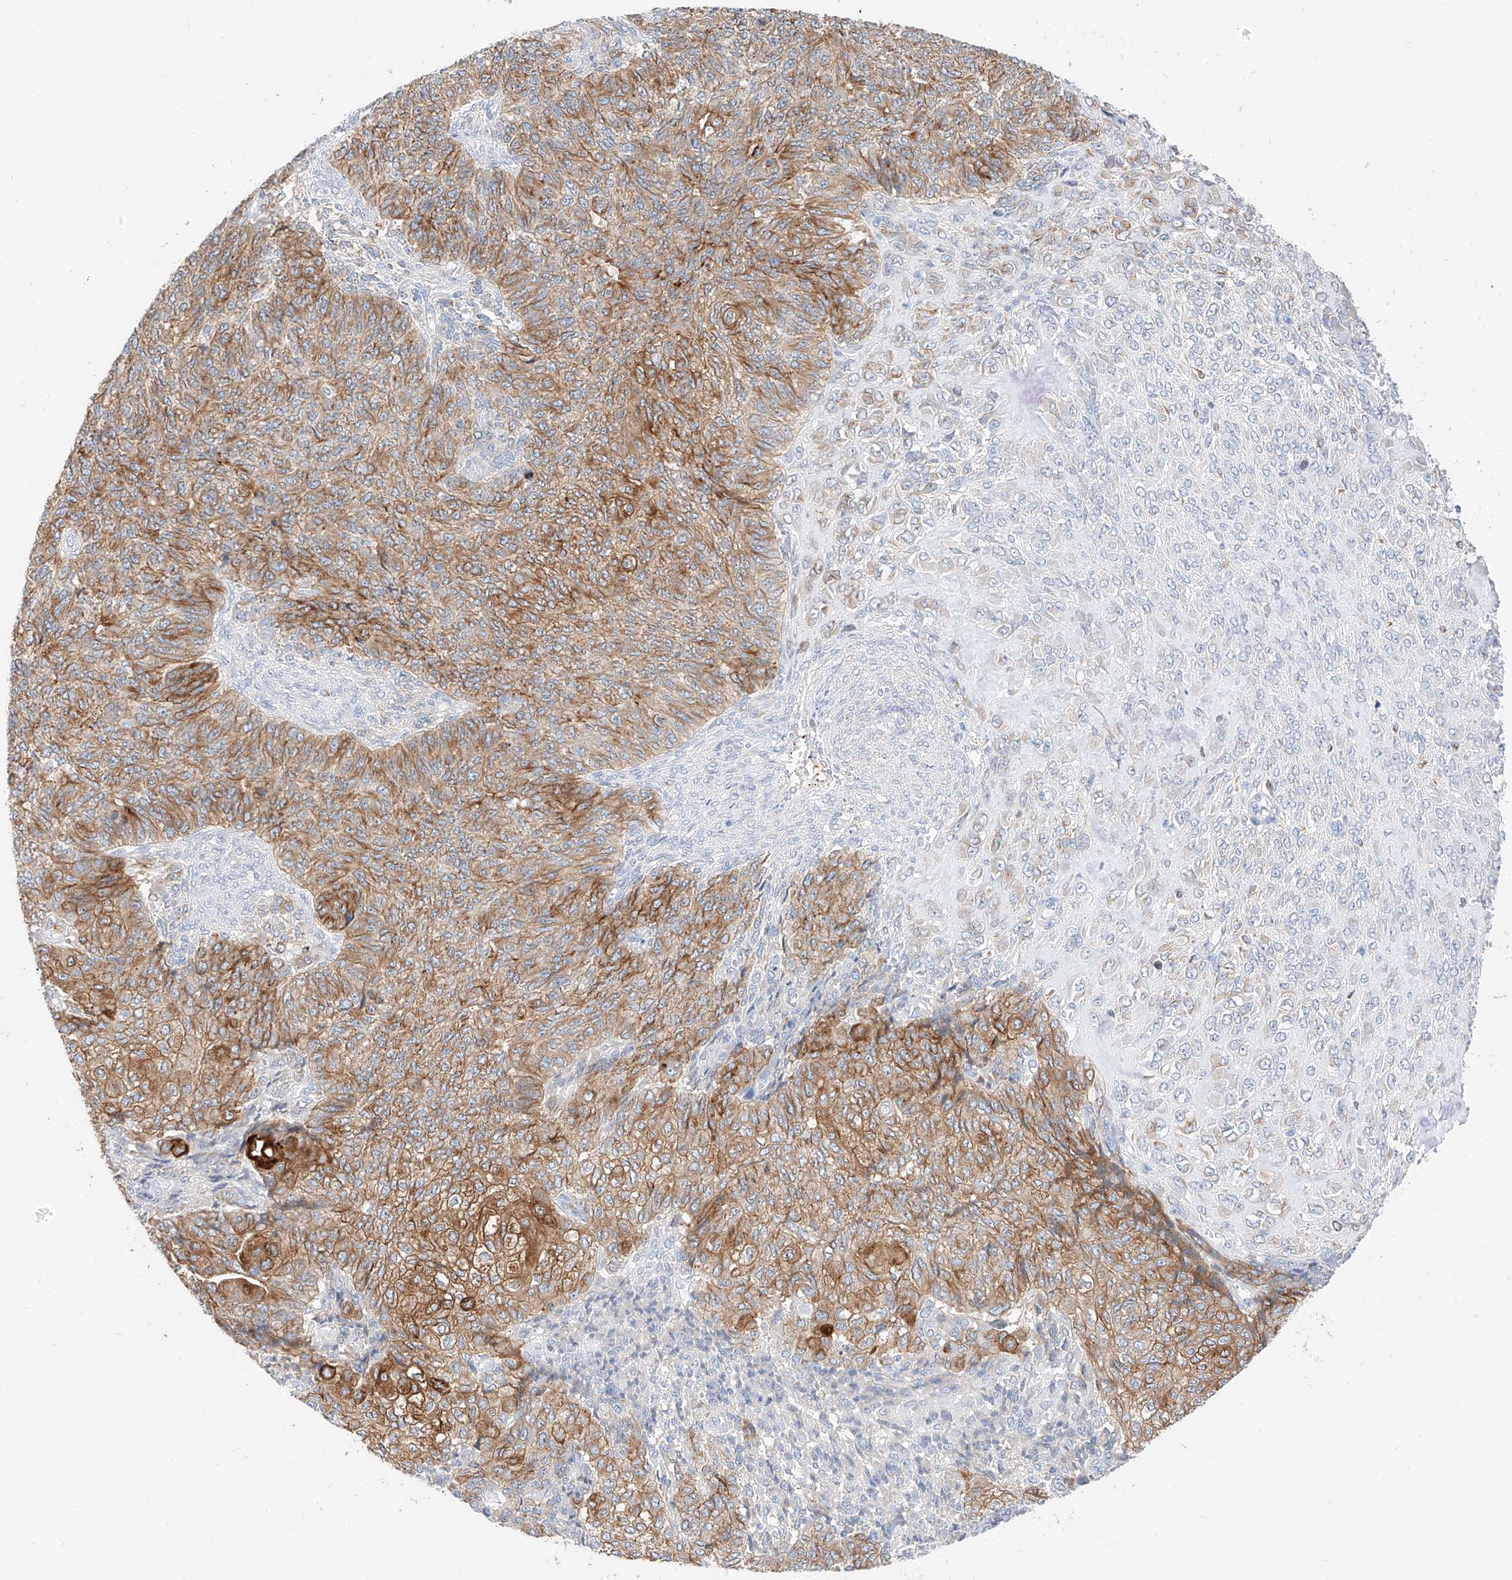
{"staining": {"intensity": "moderate", "quantity": ">75%", "location": "cytoplasmic/membranous"}, "tissue": "endometrial cancer", "cell_type": "Tumor cells", "image_type": "cancer", "snomed": [{"axis": "morphology", "description": "Adenocarcinoma, NOS"}, {"axis": "topography", "description": "Endometrium"}], "caption": "Protein staining of adenocarcinoma (endometrial) tissue displays moderate cytoplasmic/membranous positivity in approximately >75% of tumor cells.", "gene": "MAP7", "patient": {"sex": "female", "age": 32}}